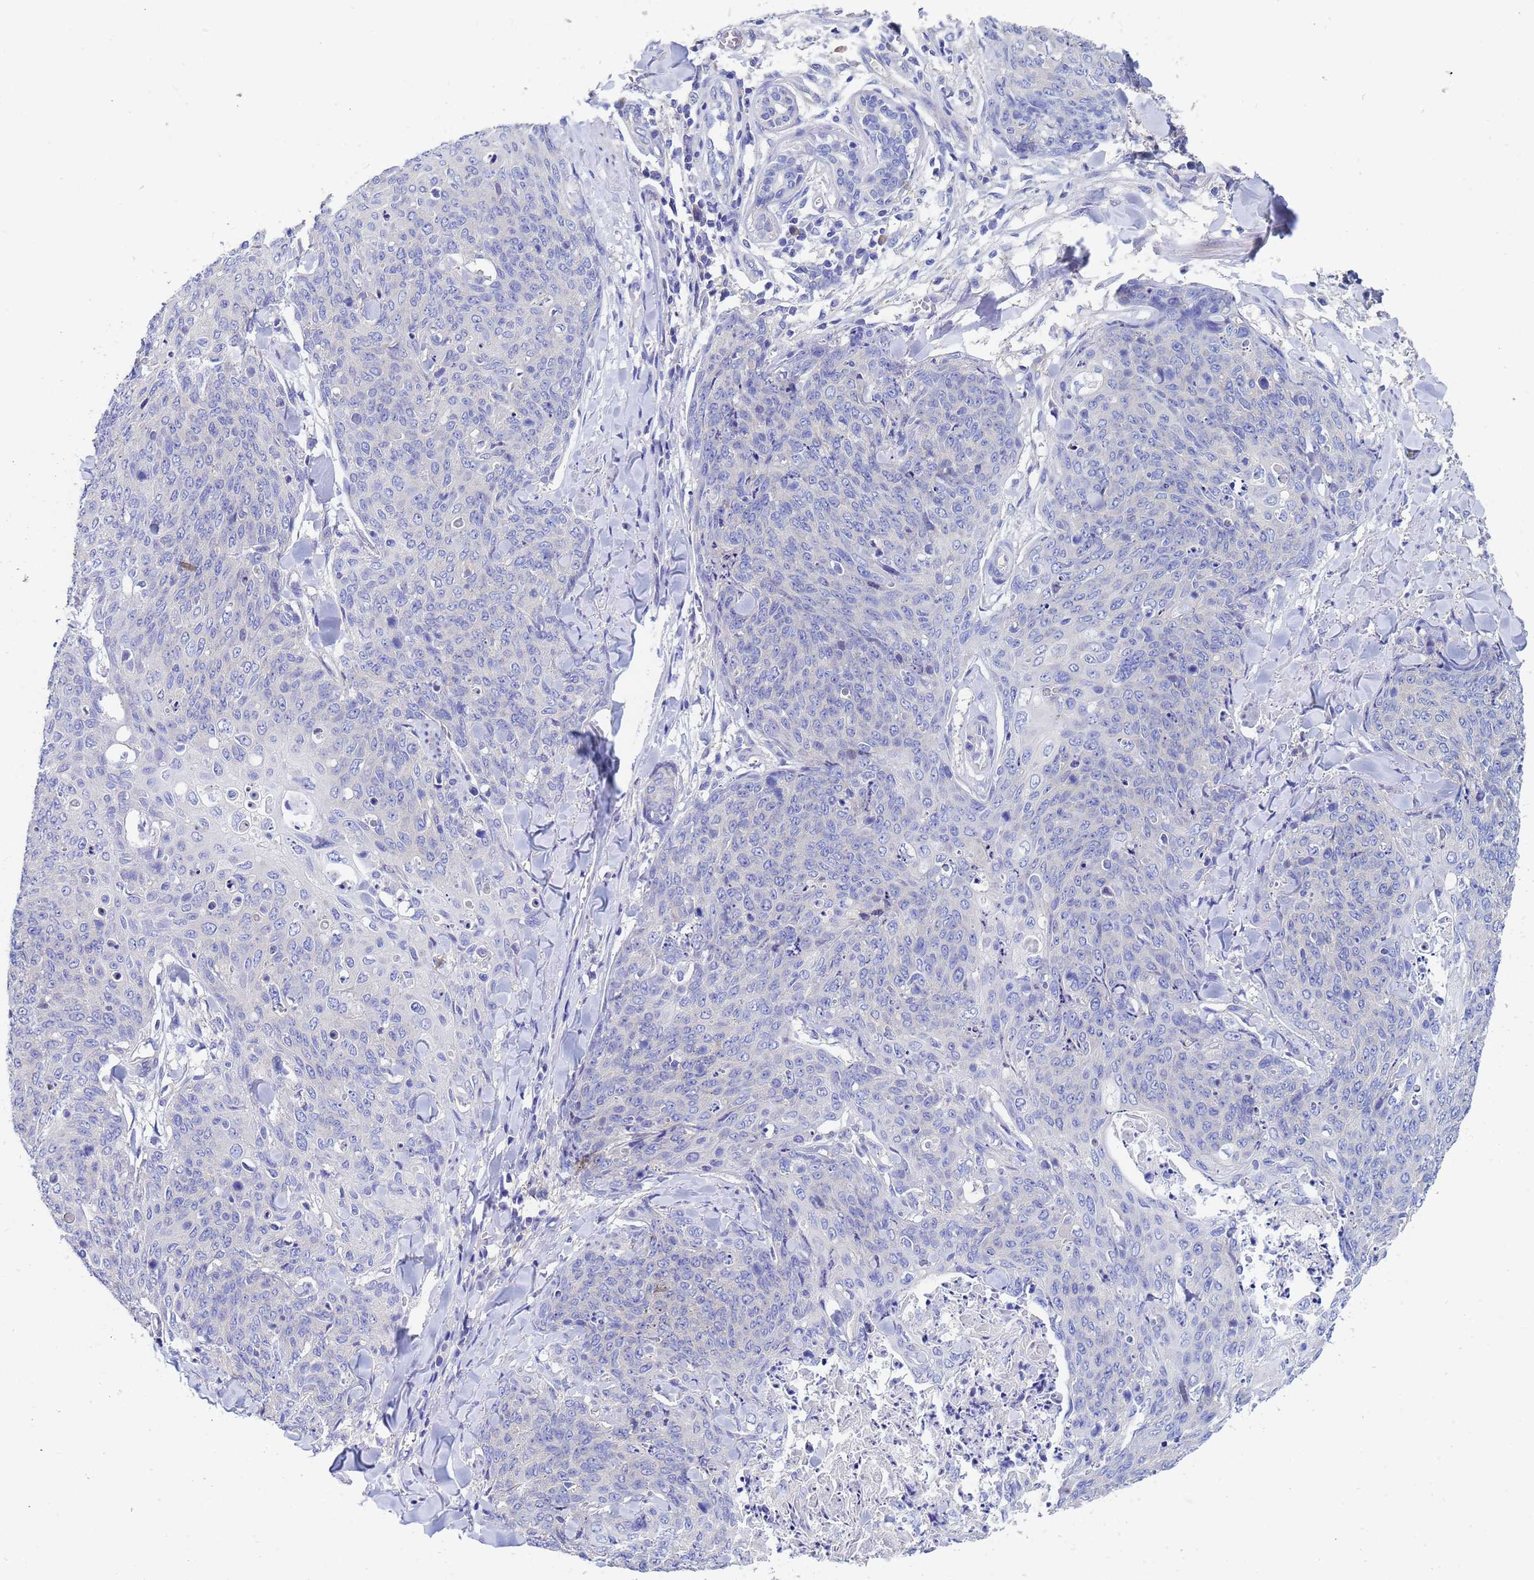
{"staining": {"intensity": "negative", "quantity": "none", "location": "none"}, "tissue": "skin cancer", "cell_type": "Tumor cells", "image_type": "cancer", "snomed": [{"axis": "morphology", "description": "Squamous cell carcinoma, NOS"}, {"axis": "topography", "description": "Skin"}, {"axis": "topography", "description": "Vulva"}], "caption": "The histopathology image shows no staining of tumor cells in skin cancer (squamous cell carcinoma).", "gene": "UBE2O", "patient": {"sex": "female", "age": 85}}